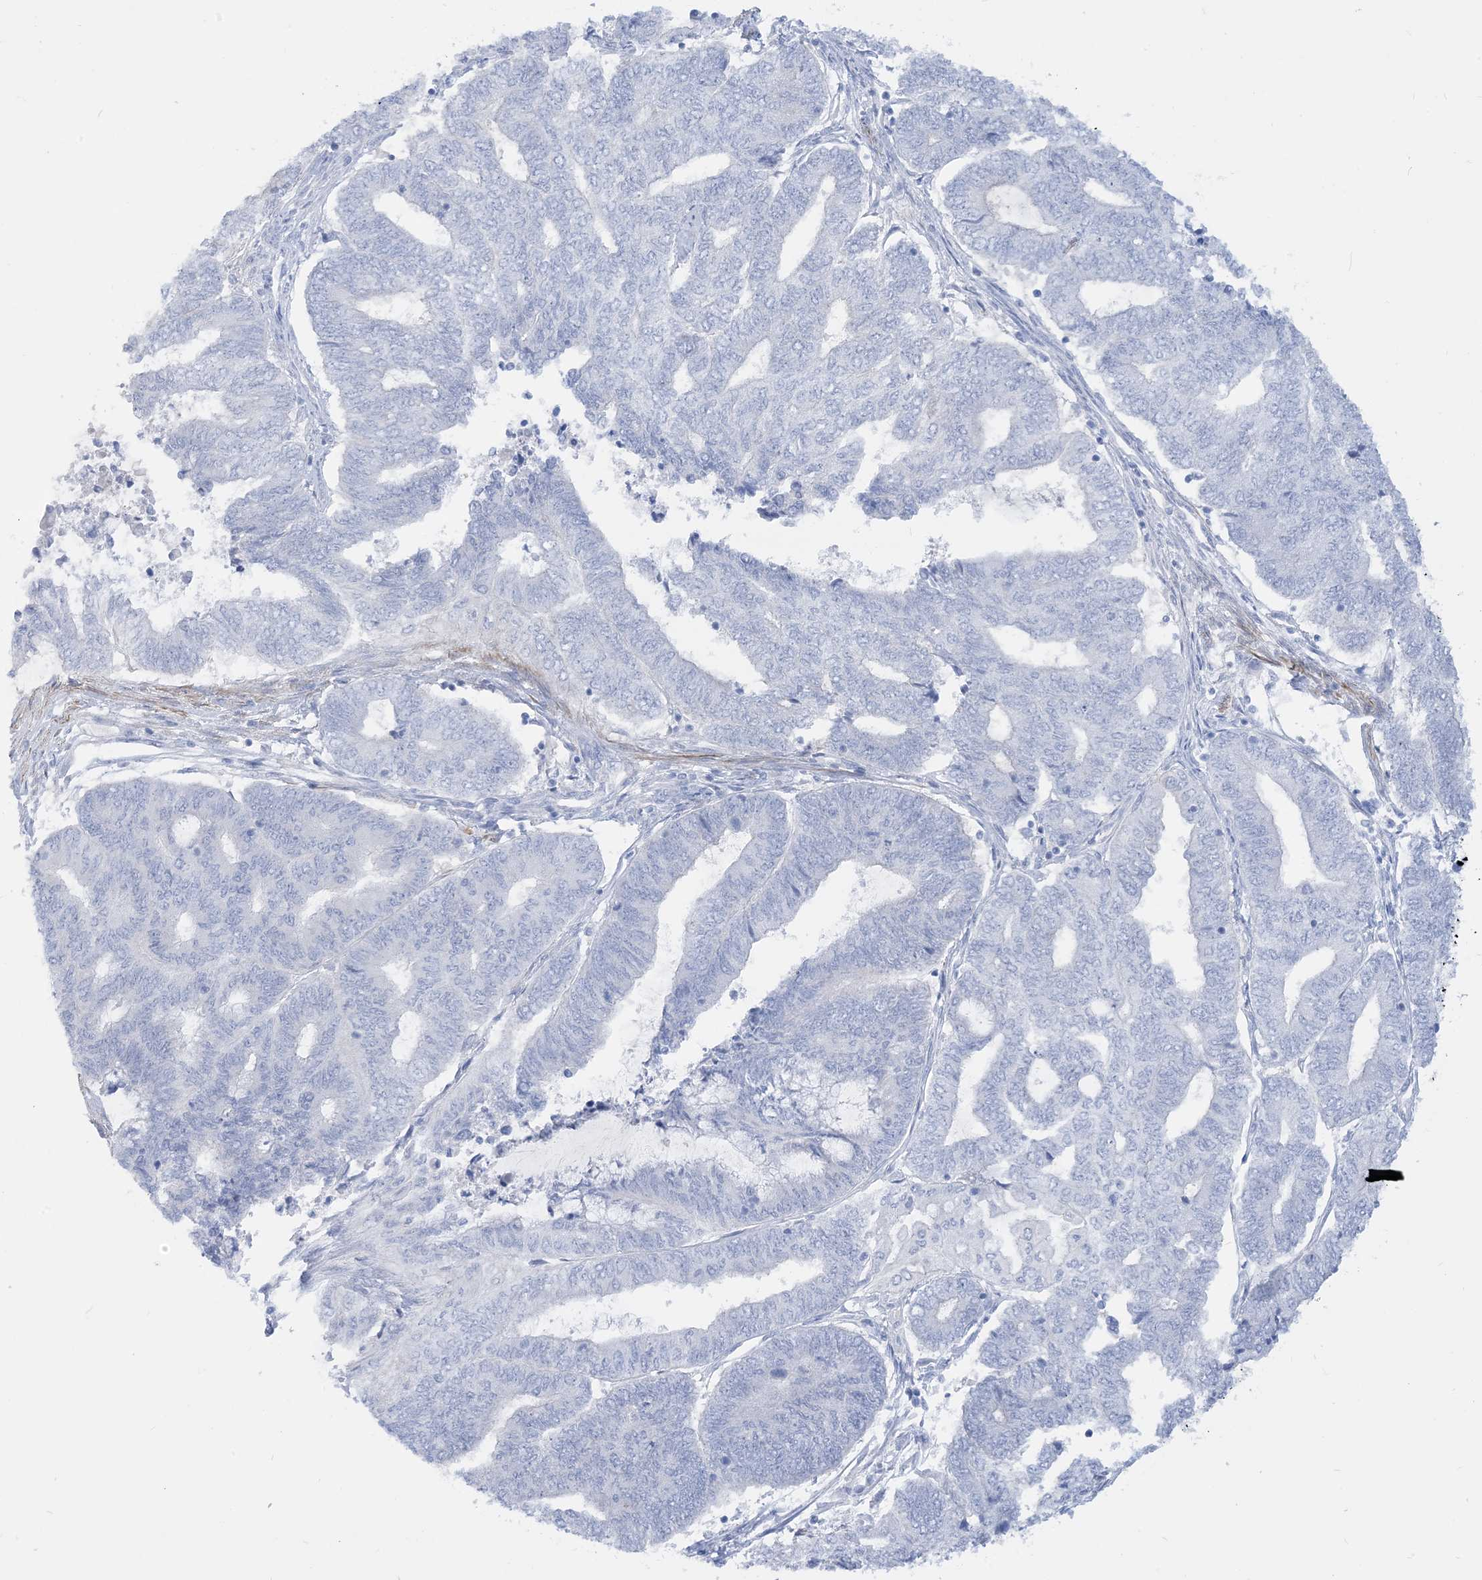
{"staining": {"intensity": "negative", "quantity": "none", "location": "none"}, "tissue": "endometrial cancer", "cell_type": "Tumor cells", "image_type": "cancer", "snomed": [{"axis": "morphology", "description": "Adenocarcinoma, NOS"}, {"axis": "topography", "description": "Uterus"}, {"axis": "topography", "description": "Endometrium"}], "caption": "This is a micrograph of IHC staining of endometrial adenocarcinoma, which shows no staining in tumor cells.", "gene": "MARS2", "patient": {"sex": "female", "age": 70}}